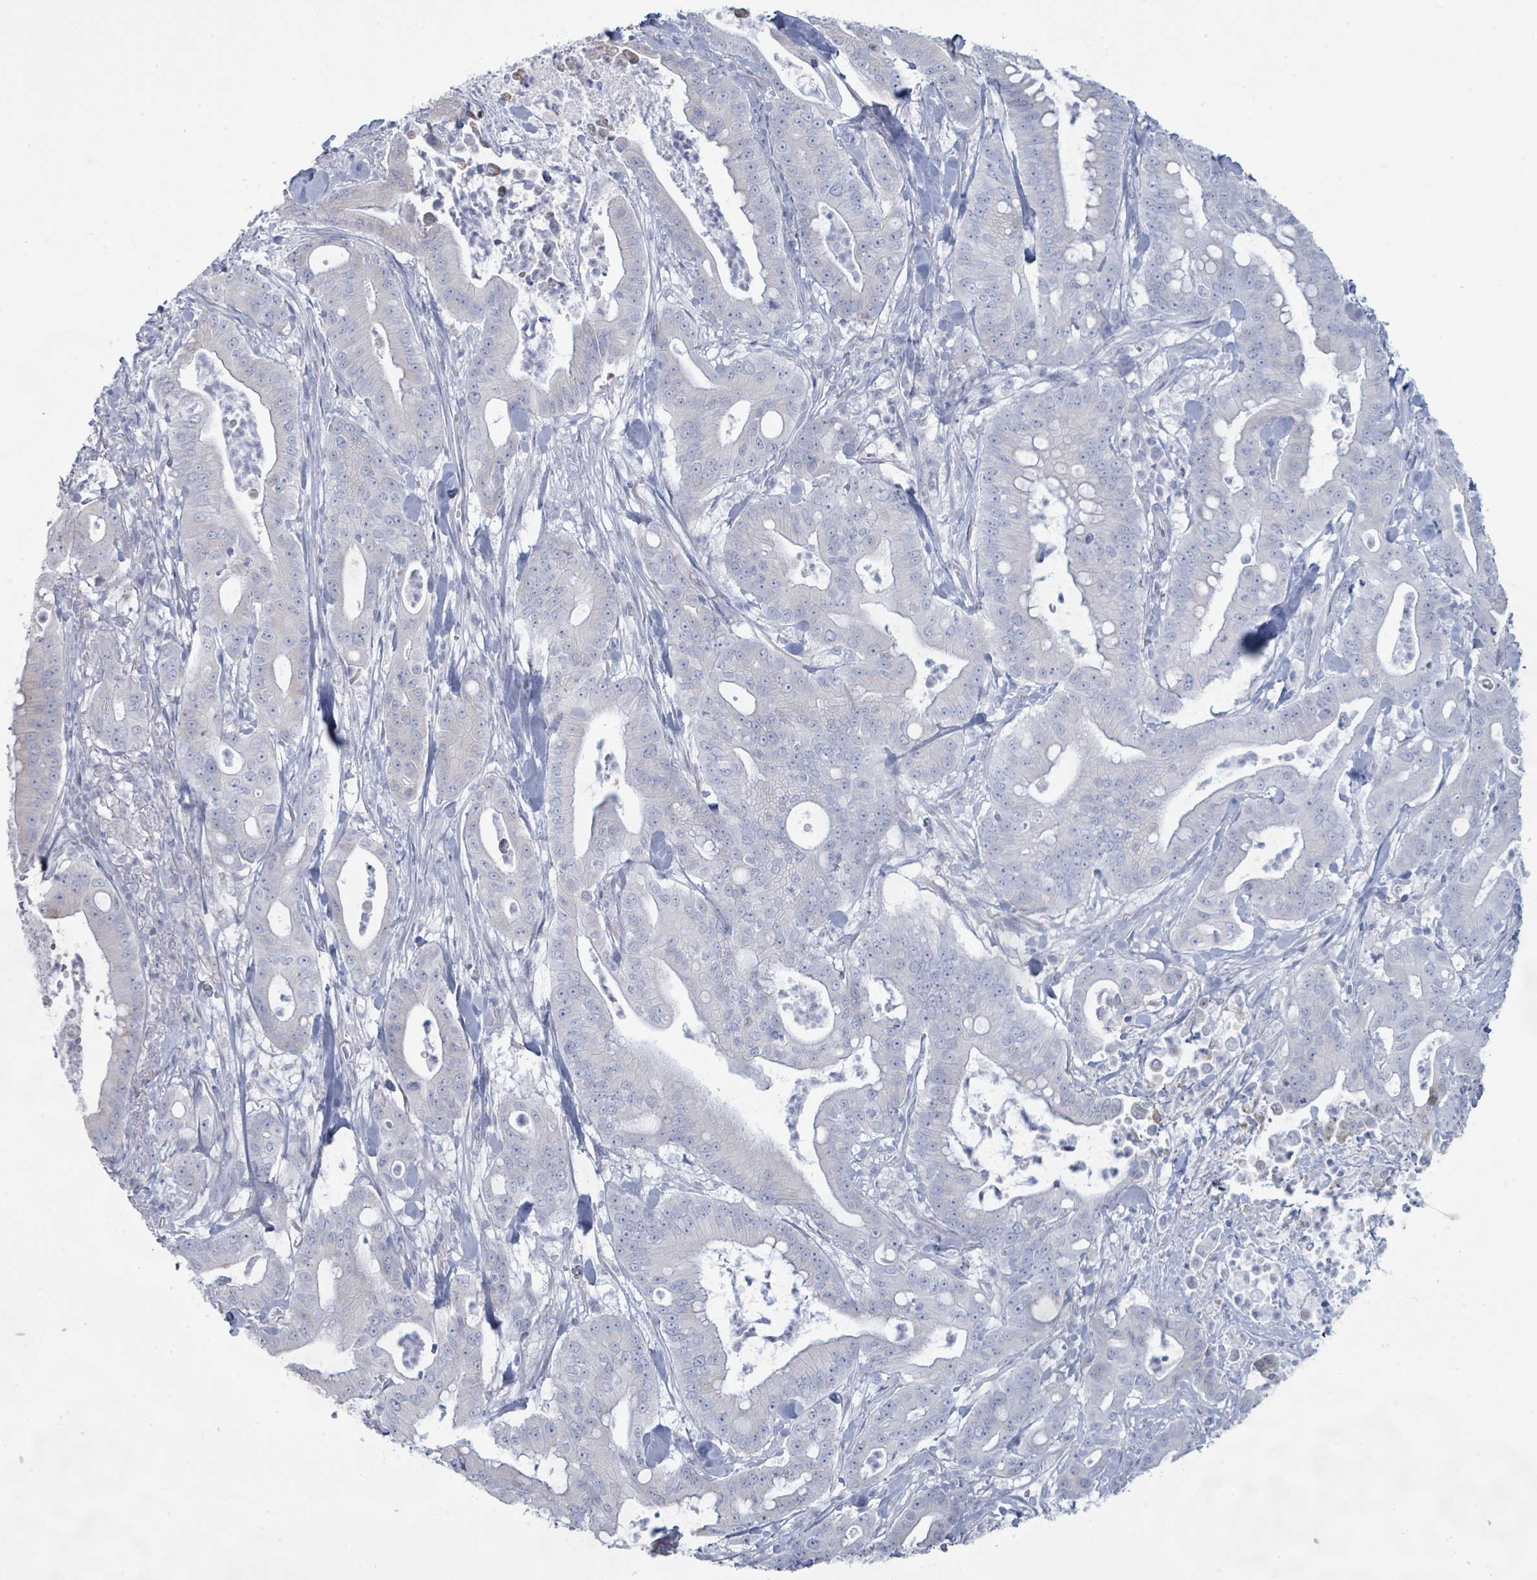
{"staining": {"intensity": "negative", "quantity": "none", "location": "none"}, "tissue": "pancreatic cancer", "cell_type": "Tumor cells", "image_type": "cancer", "snomed": [{"axis": "morphology", "description": "Adenocarcinoma, NOS"}, {"axis": "topography", "description": "Pancreas"}], "caption": "There is no significant expression in tumor cells of adenocarcinoma (pancreatic). The staining is performed using DAB (3,3'-diaminobenzidine) brown chromogen with nuclei counter-stained in using hematoxylin.", "gene": "PGA3", "patient": {"sex": "male", "age": 71}}